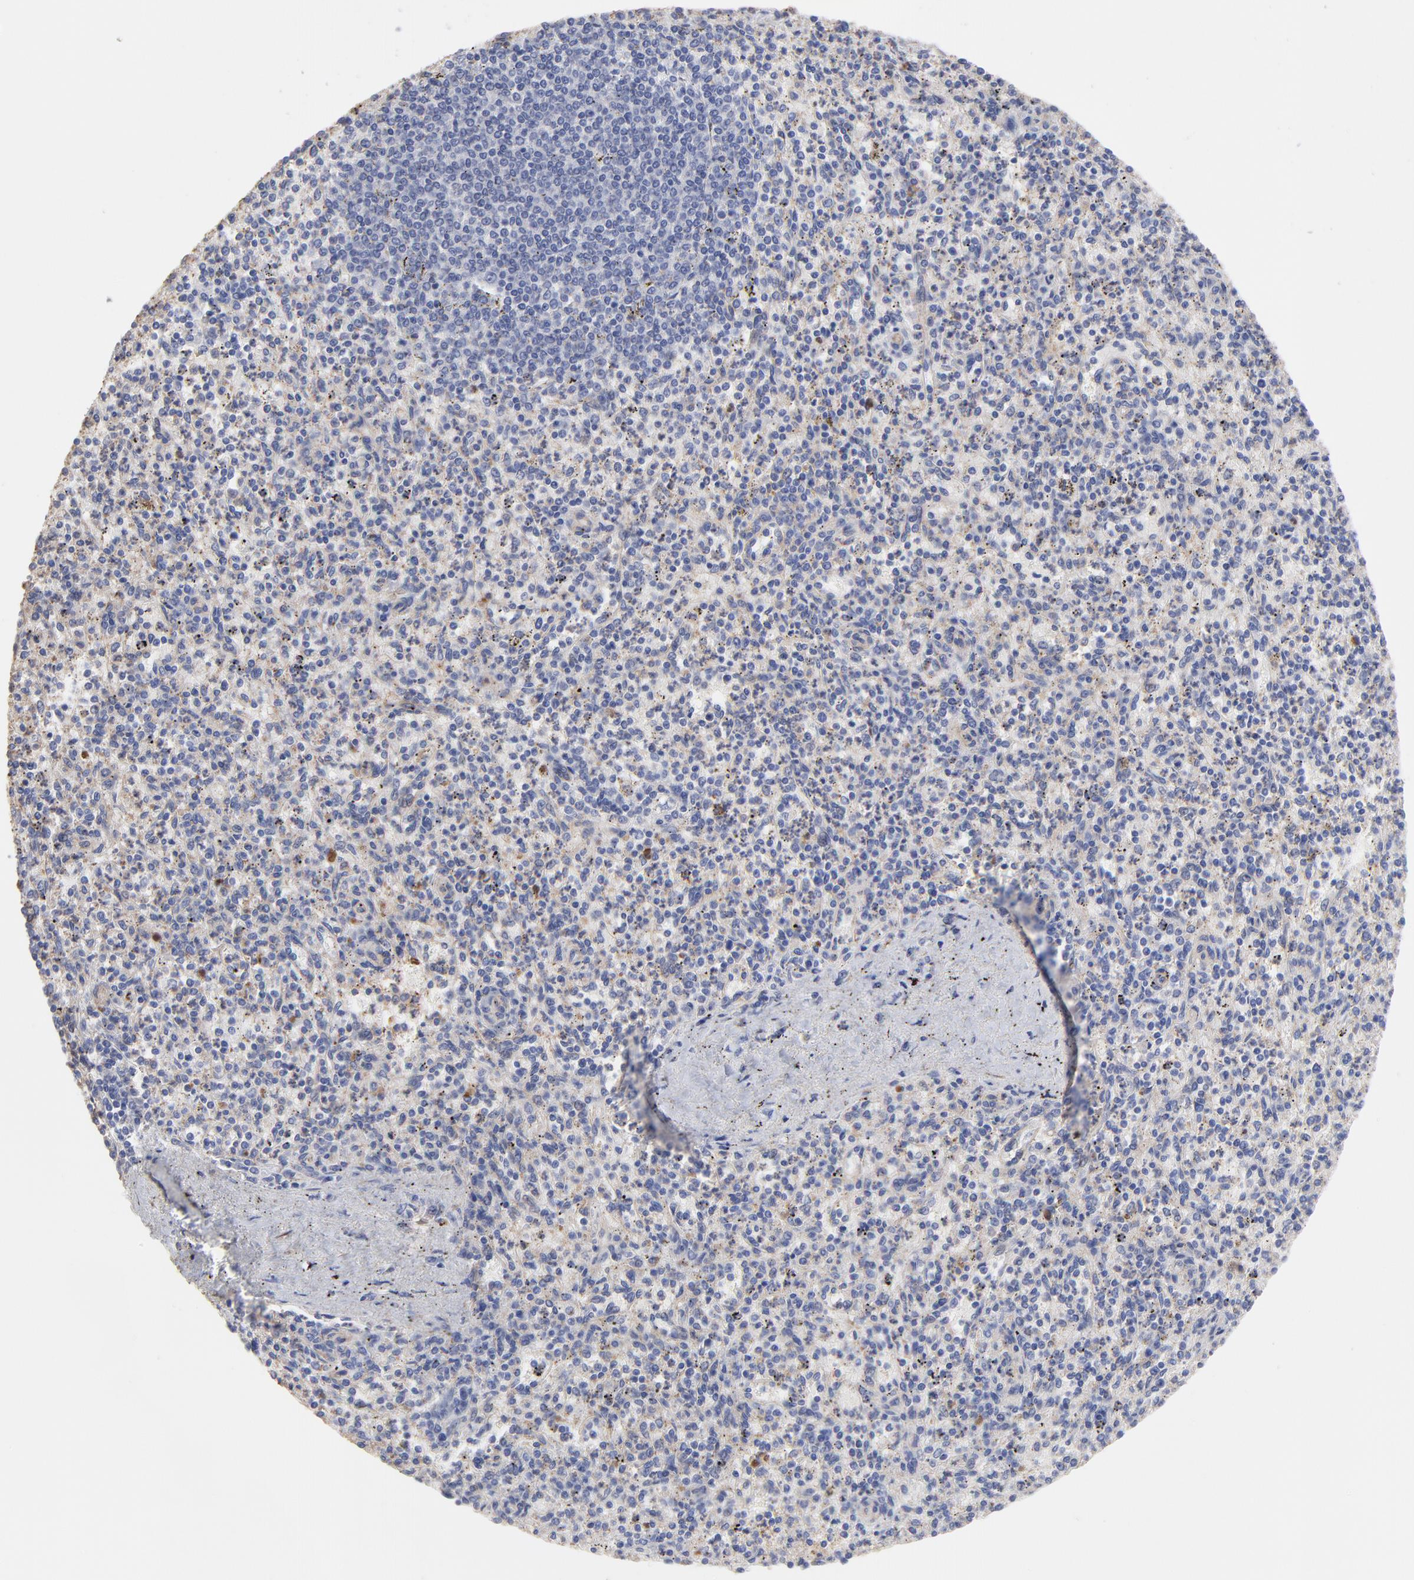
{"staining": {"intensity": "negative", "quantity": "none", "location": "none"}, "tissue": "spleen", "cell_type": "Cells in red pulp", "image_type": "normal", "snomed": [{"axis": "morphology", "description": "Normal tissue, NOS"}, {"axis": "topography", "description": "Spleen"}], "caption": "This is a image of IHC staining of normal spleen, which shows no positivity in cells in red pulp.", "gene": "LRCH2", "patient": {"sex": "male", "age": 72}}